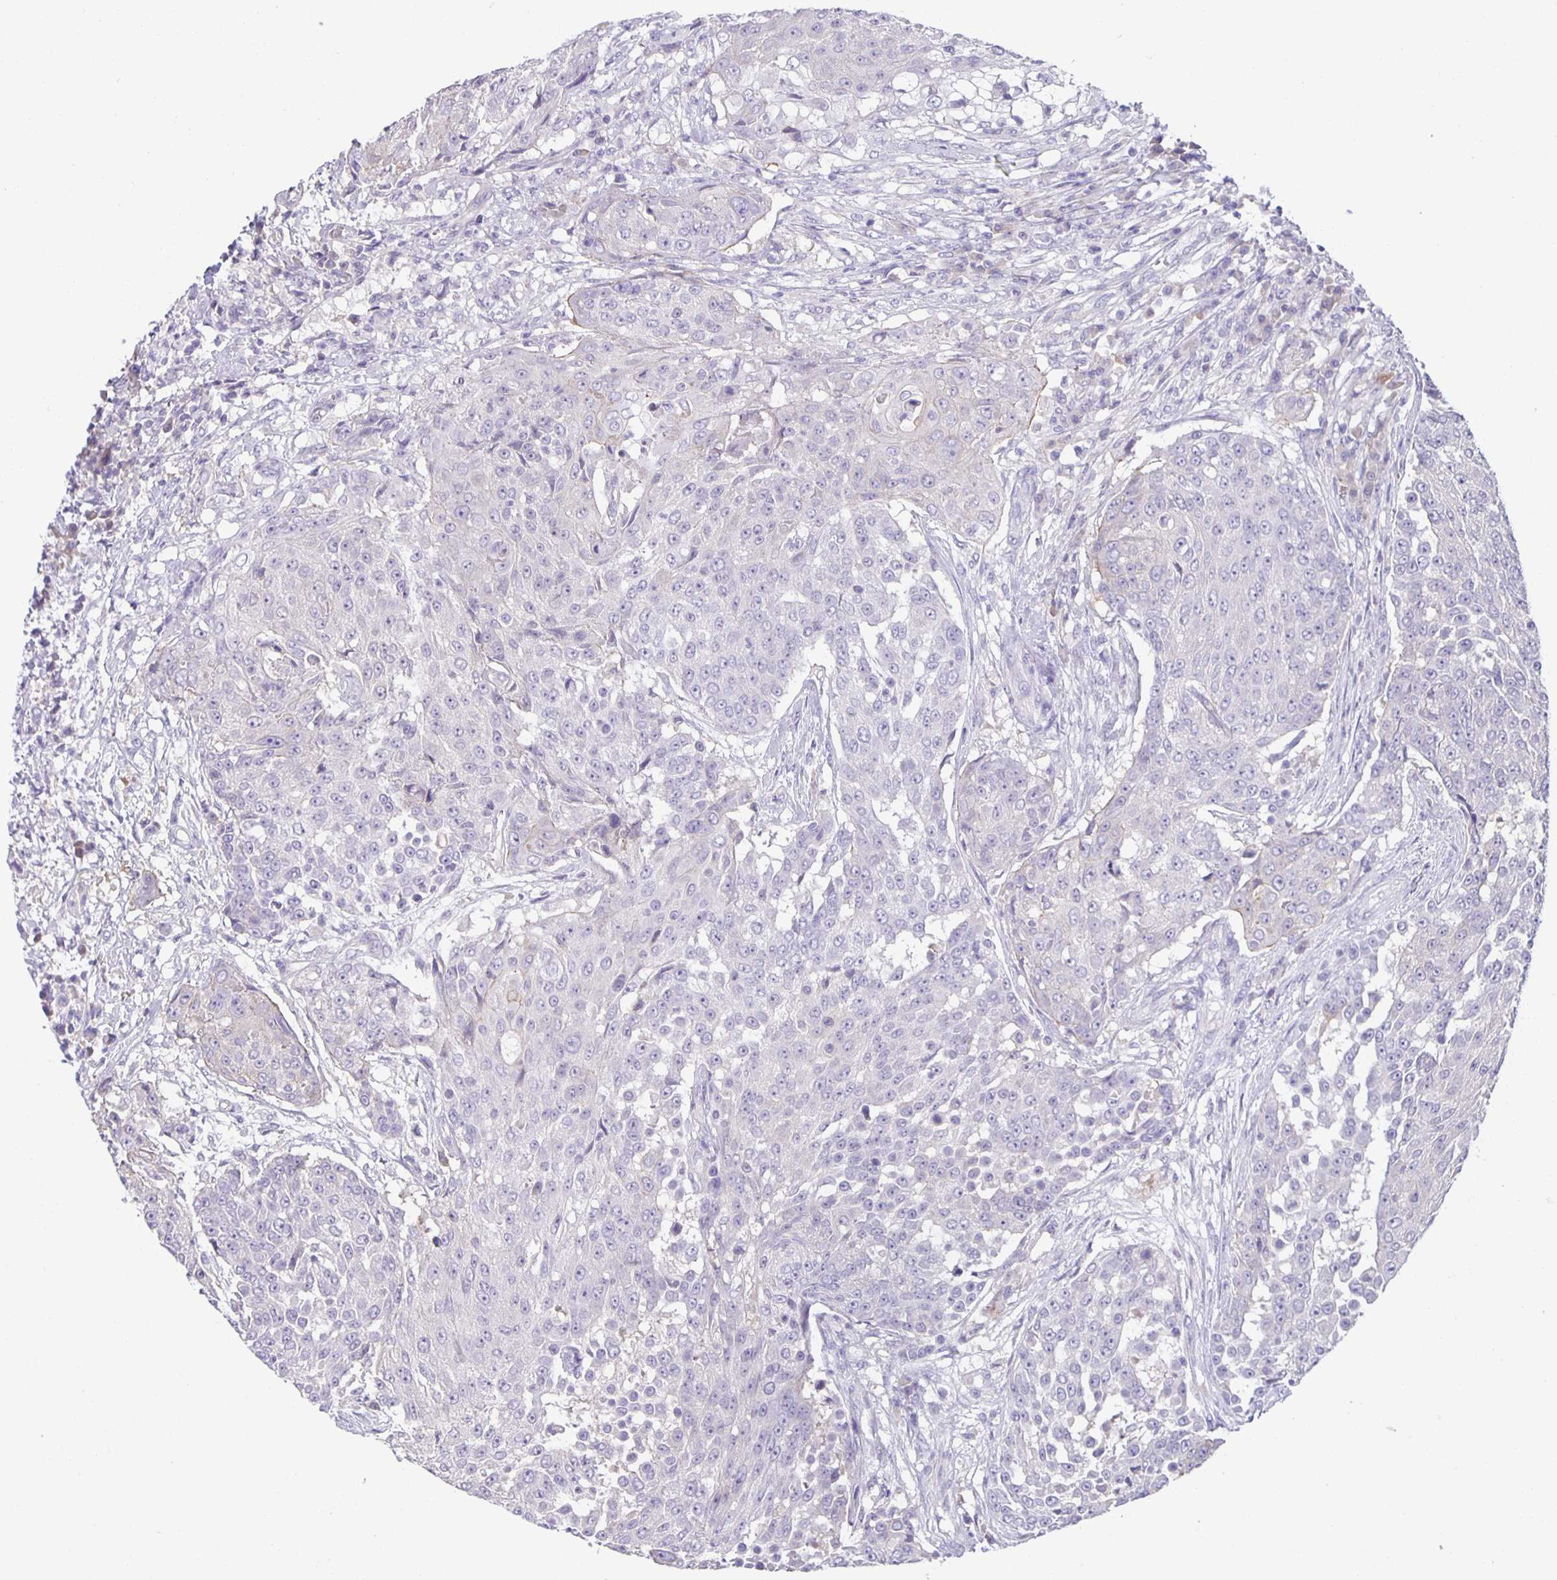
{"staining": {"intensity": "negative", "quantity": "none", "location": "none"}, "tissue": "urothelial cancer", "cell_type": "Tumor cells", "image_type": "cancer", "snomed": [{"axis": "morphology", "description": "Urothelial carcinoma, High grade"}, {"axis": "topography", "description": "Urinary bladder"}], "caption": "Tumor cells show no significant protein positivity in high-grade urothelial carcinoma.", "gene": "PTPN3", "patient": {"sex": "female", "age": 63}}